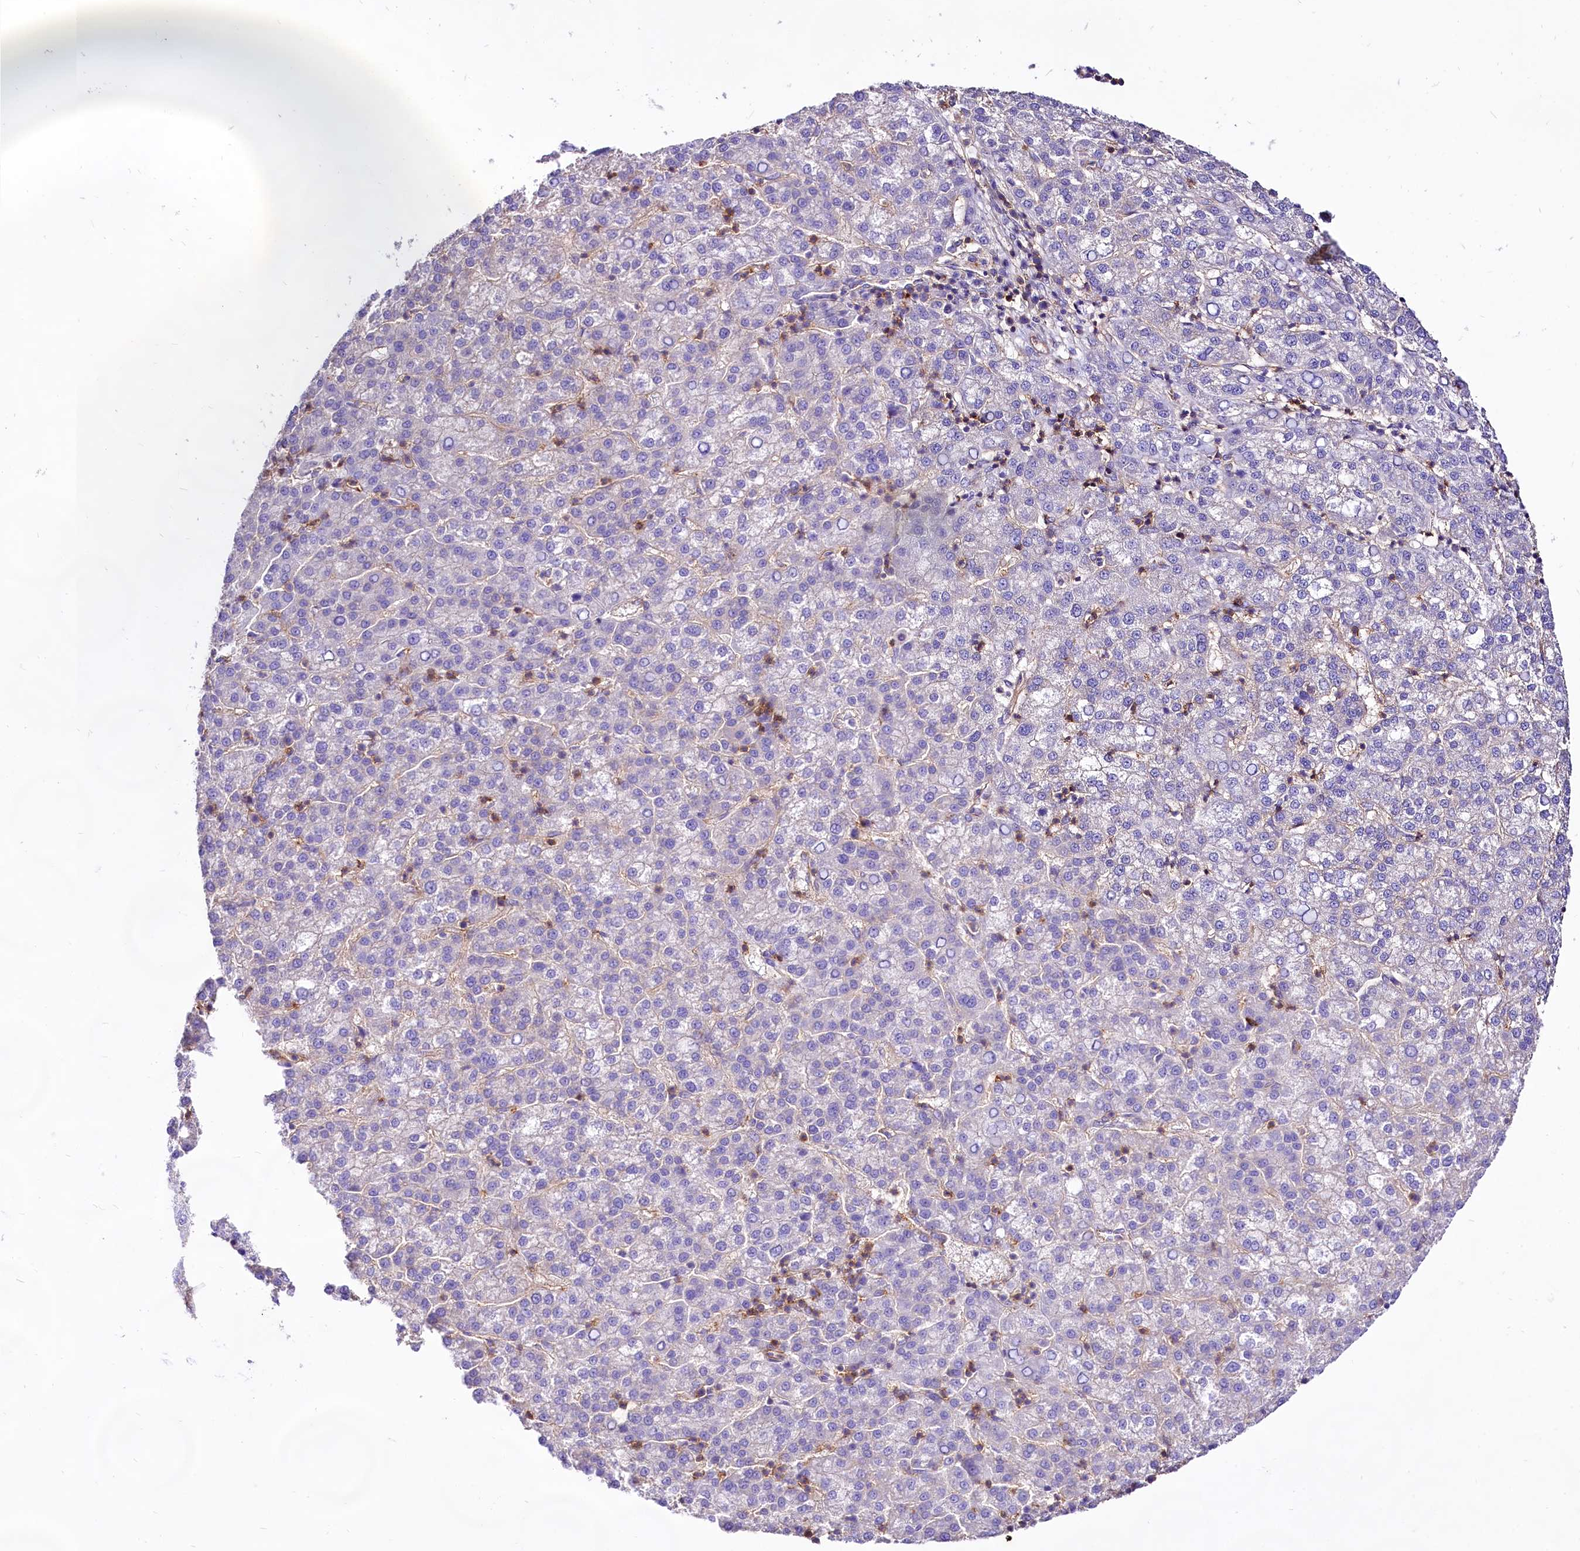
{"staining": {"intensity": "negative", "quantity": "none", "location": "none"}, "tissue": "liver cancer", "cell_type": "Tumor cells", "image_type": "cancer", "snomed": [{"axis": "morphology", "description": "Carcinoma, Hepatocellular, NOS"}, {"axis": "topography", "description": "Liver"}], "caption": "Liver hepatocellular carcinoma was stained to show a protein in brown. There is no significant expression in tumor cells.", "gene": "CD99", "patient": {"sex": "female", "age": 58}}